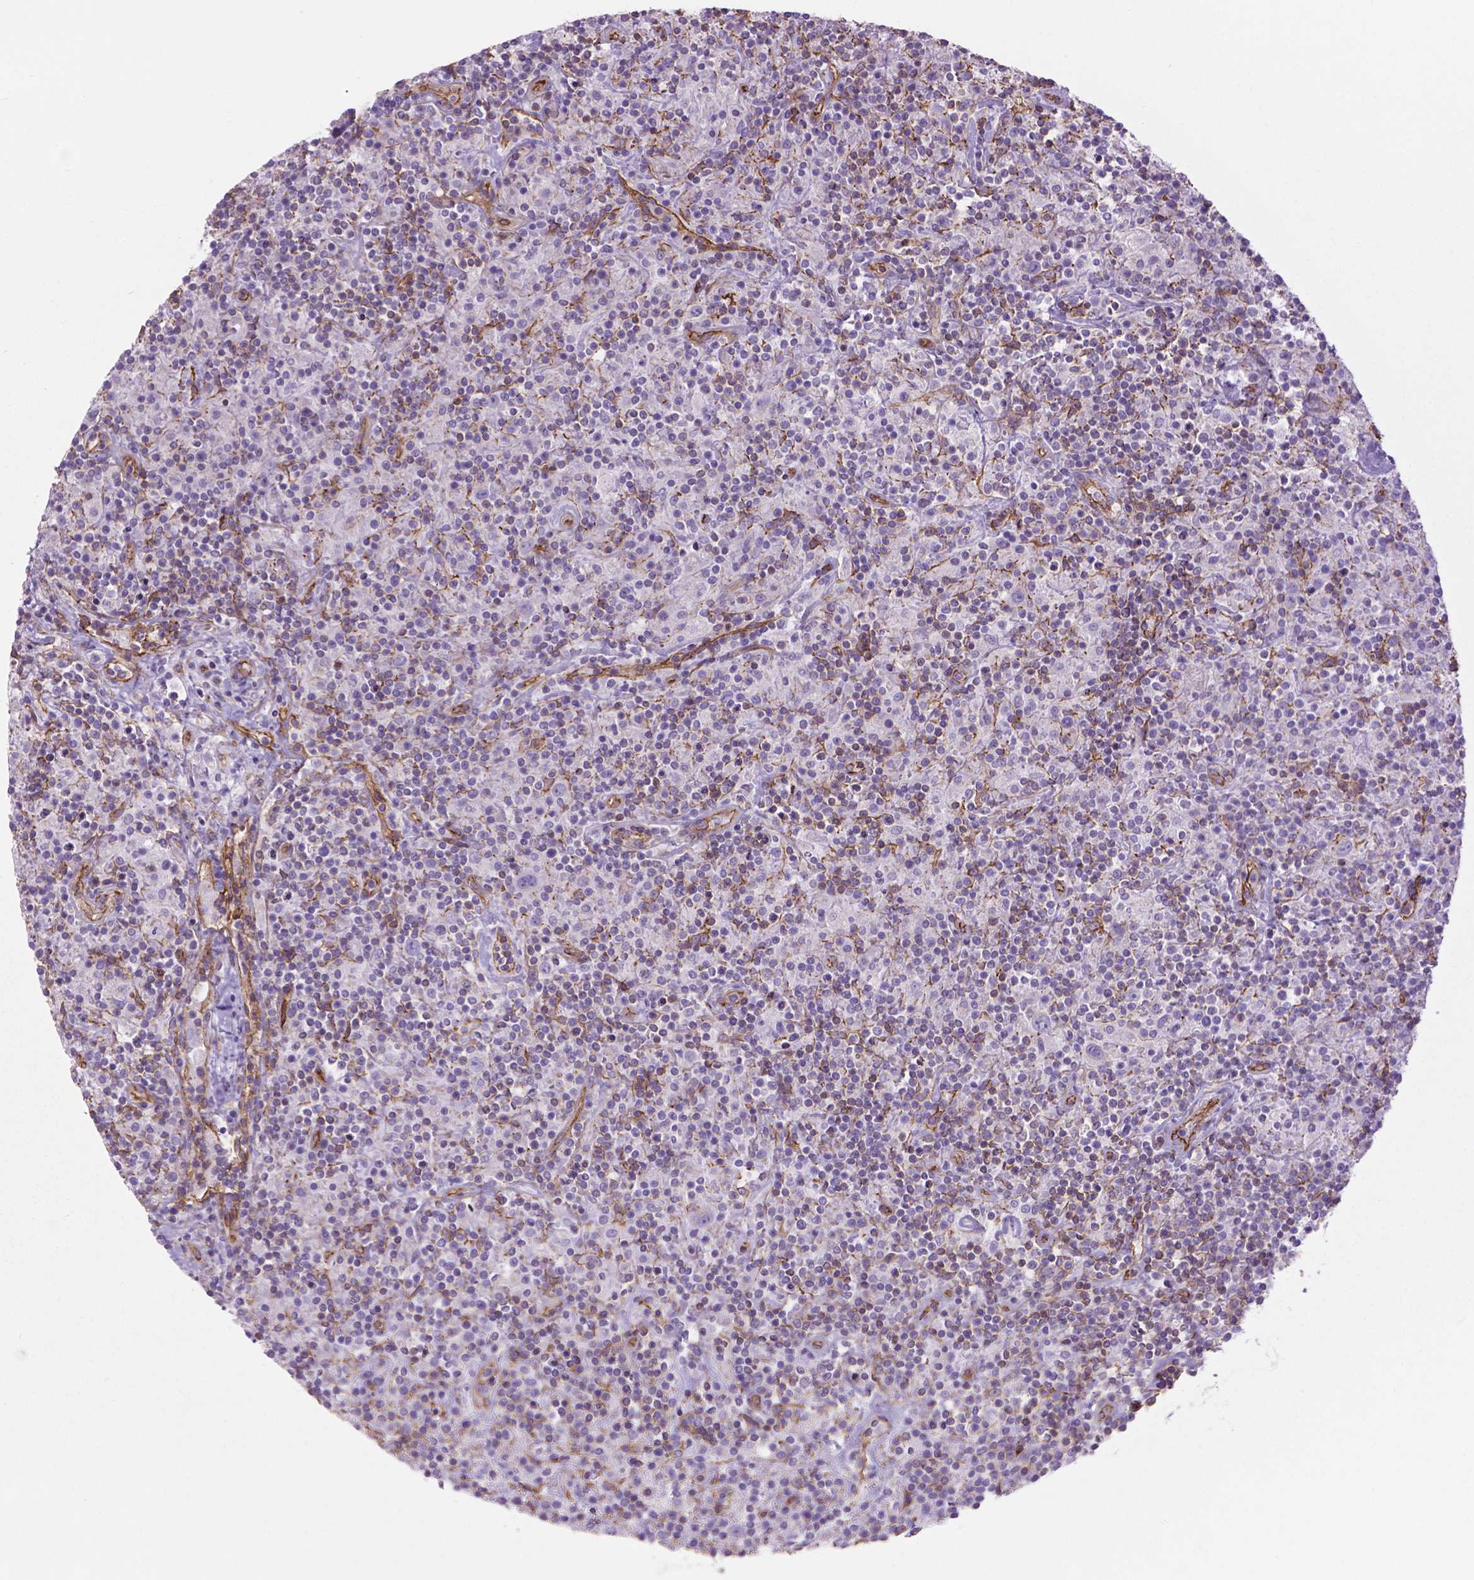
{"staining": {"intensity": "negative", "quantity": "none", "location": "none"}, "tissue": "lymphoma", "cell_type": "Tumor cells", "image_type": "cancer", "snomed": [{"axis": "morphology", "description": "Hodgkin's disease, NOS"}, {"axis": "topography", "description": "Lymph node"}], "caption": "DAB immunohistochemical staining of human Hodgkin's disease reveals no significant staining in tumor cells.", "gene": "TENT5A", "patient": {"sex": "male", "age": 70}}